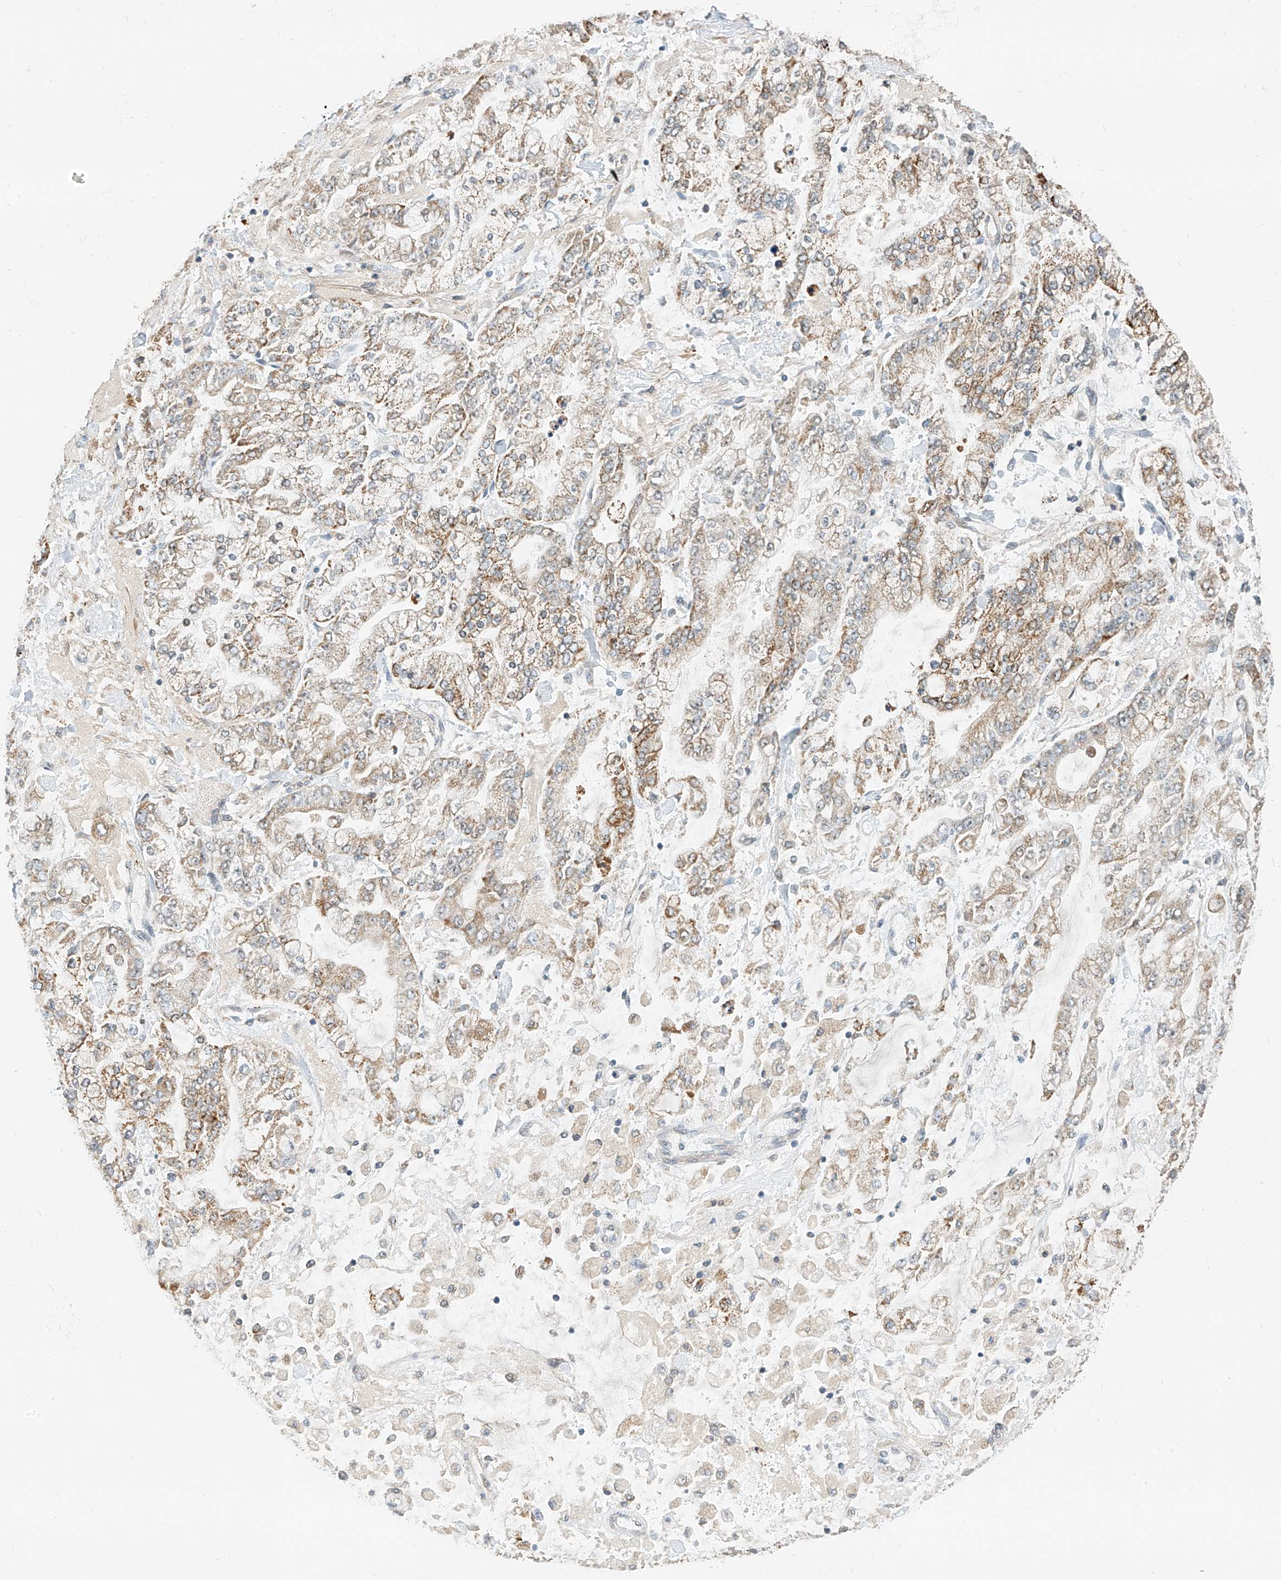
{"staining": {"intensity": "moderate", "quantity": "25%-75%", "location": "cytoplasmic/membranous"}, "tissue": "stomach cancer", "cell_type": "Tumor cells", "image_type": "cancer", "snomed": [{"axis": "morphology", "description": "Normal tissue, NOS"}, {"axis": "morphology", "description": "Adenocarcinoma, NOS"}, {"axis": "topography", "description": "Stomach, upper"}, {"axis": "topography", "description": "Stomach"}], "caption": "Protein staining reveals moderate cytoplasmic/membranous positivity in about 25%-75% of tumor cells in stomach adenocarcinoma.", "gene": "PPA2", "patient": {"sex": "male", "age": 76}}